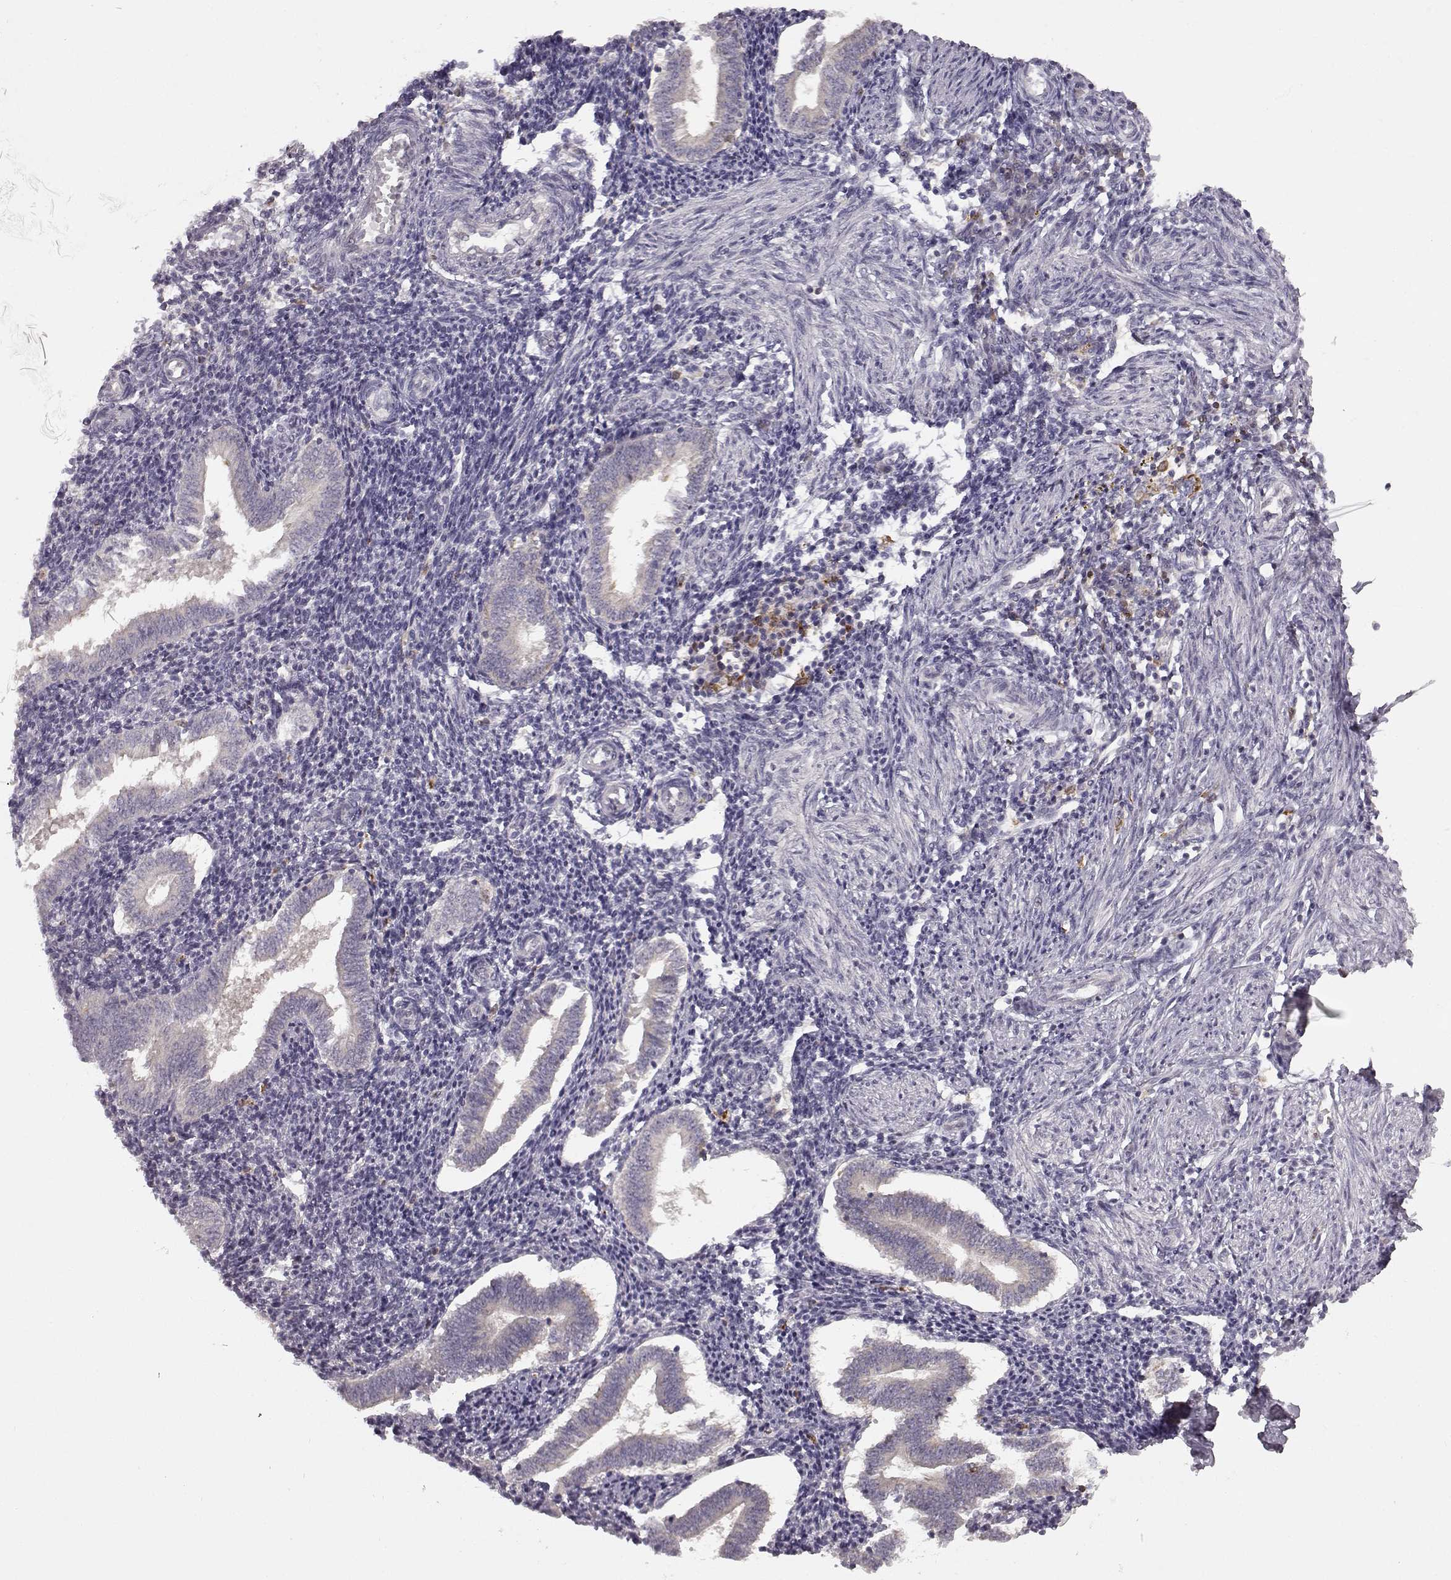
{"staining": {"intensity": "negative", "quantity": "none", "location": "none"}, "tissue": "endometrium", "cell_type": "Cells in endometrial stroma", "image_type": "normal", "snomed": [{"axis": "morphology", "description": "Normal tissue, NOS"}, {"axis": "topography", "description": "Endometrium"}], "caption": "Immunohistochemistry histopathology image of normal human endometrium stained for a protein (brown), which reveals no staining in cells in endometrial stroma.", "gene": "SPAG17", "patient": {"sex": "female", "age": 25}}